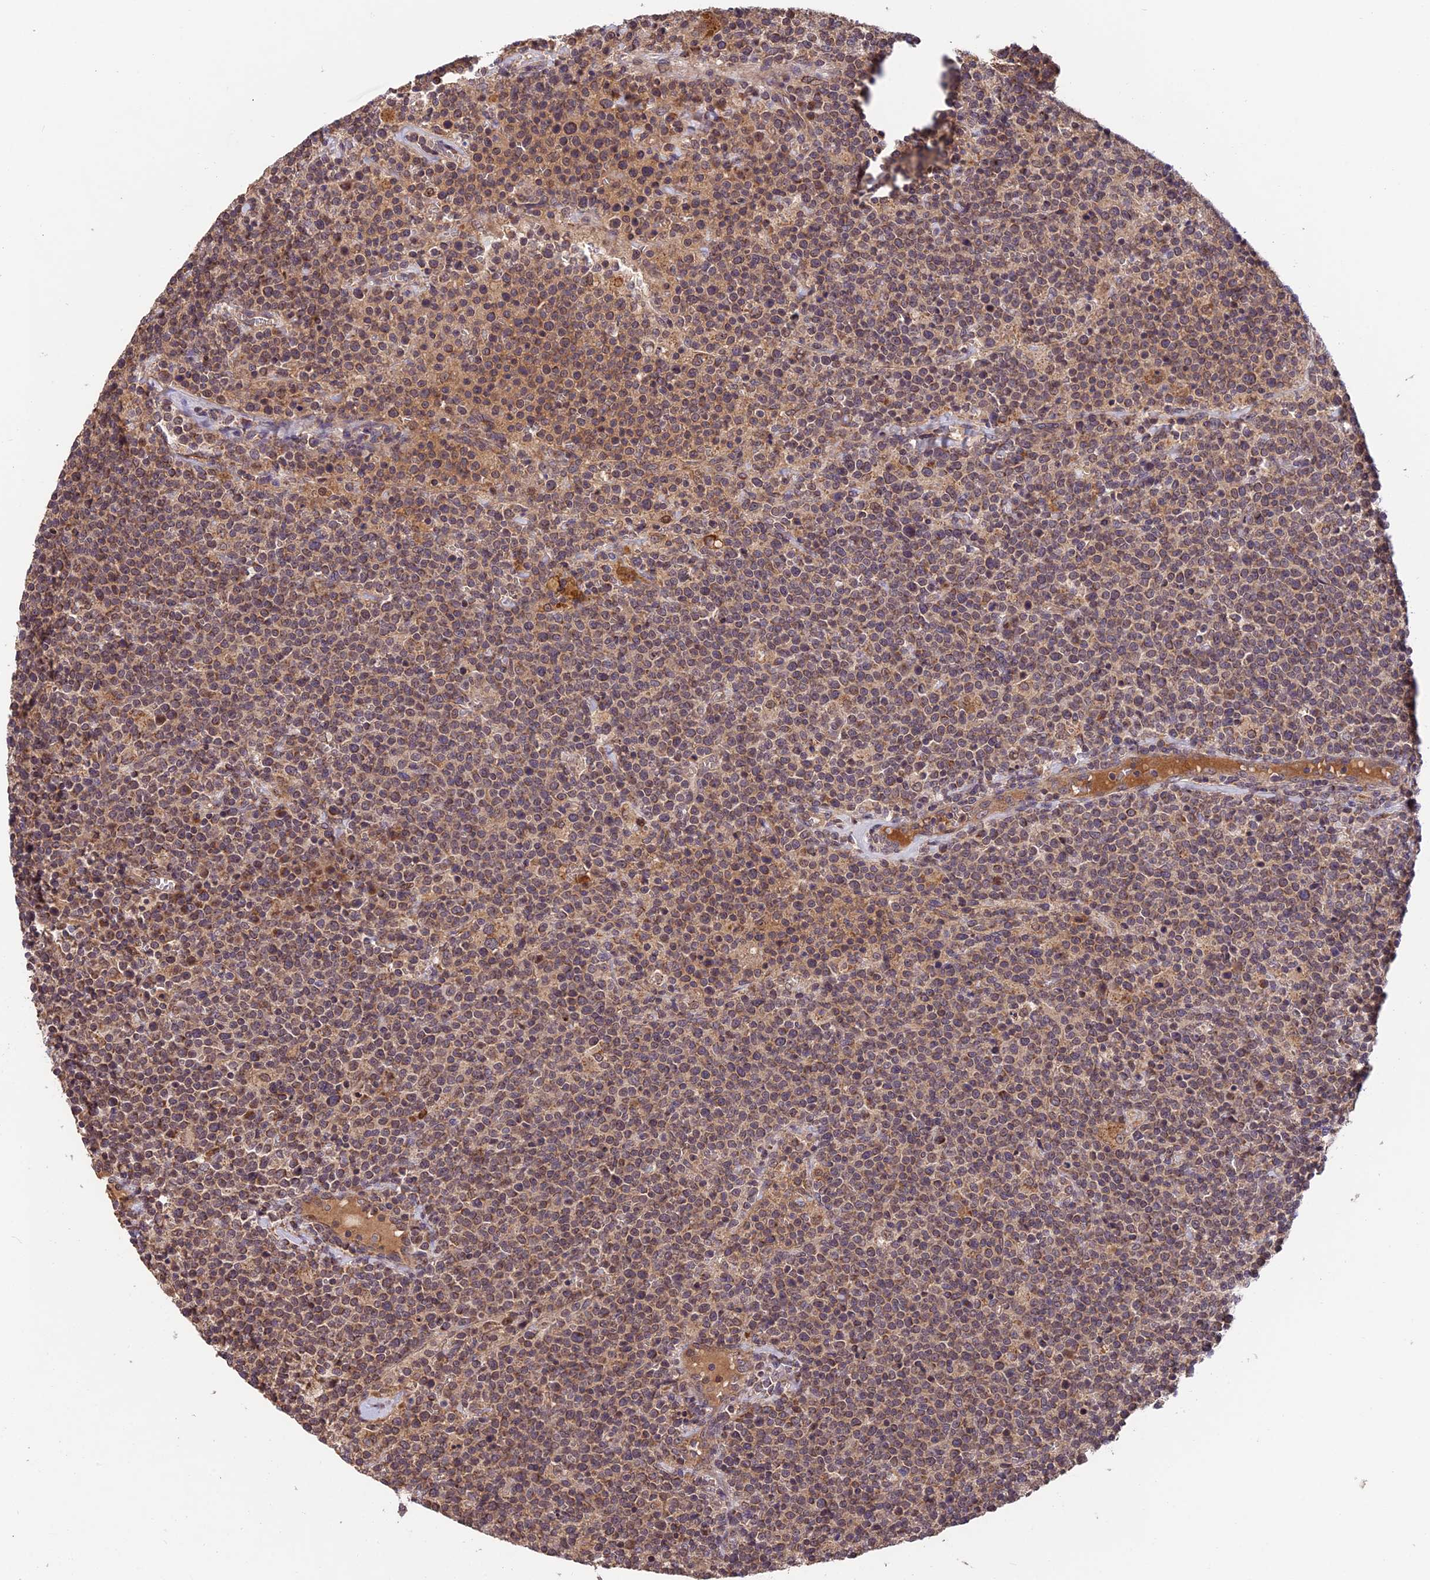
{"staining": {"intensity": "moderate", "quantity": ">75%", "location": "cytoplasmic/membranous"}, "tissue": "lymphoma", "cell_type": "Tumor cells", "image_type": "cancer", "snomed": [{"axis": "morphology", "description": "Malignant lymphoma, non-Hodgkin's type, High grade"}, {"axis": "topography", "description": "Lymph node"}], "caption": "Protein staining of high-grade malignant lymphoma, non-Hodgkin's type tissue reveals moderate cytoplasmic/membranous expression in approximately >75% of tumor cells. (DAB (3,3'-diaminobenzidine) IHC with brightfield microscopy, high magnification).", "gene": "MNS1", "patient": {"sex": "male", "age": 61}}